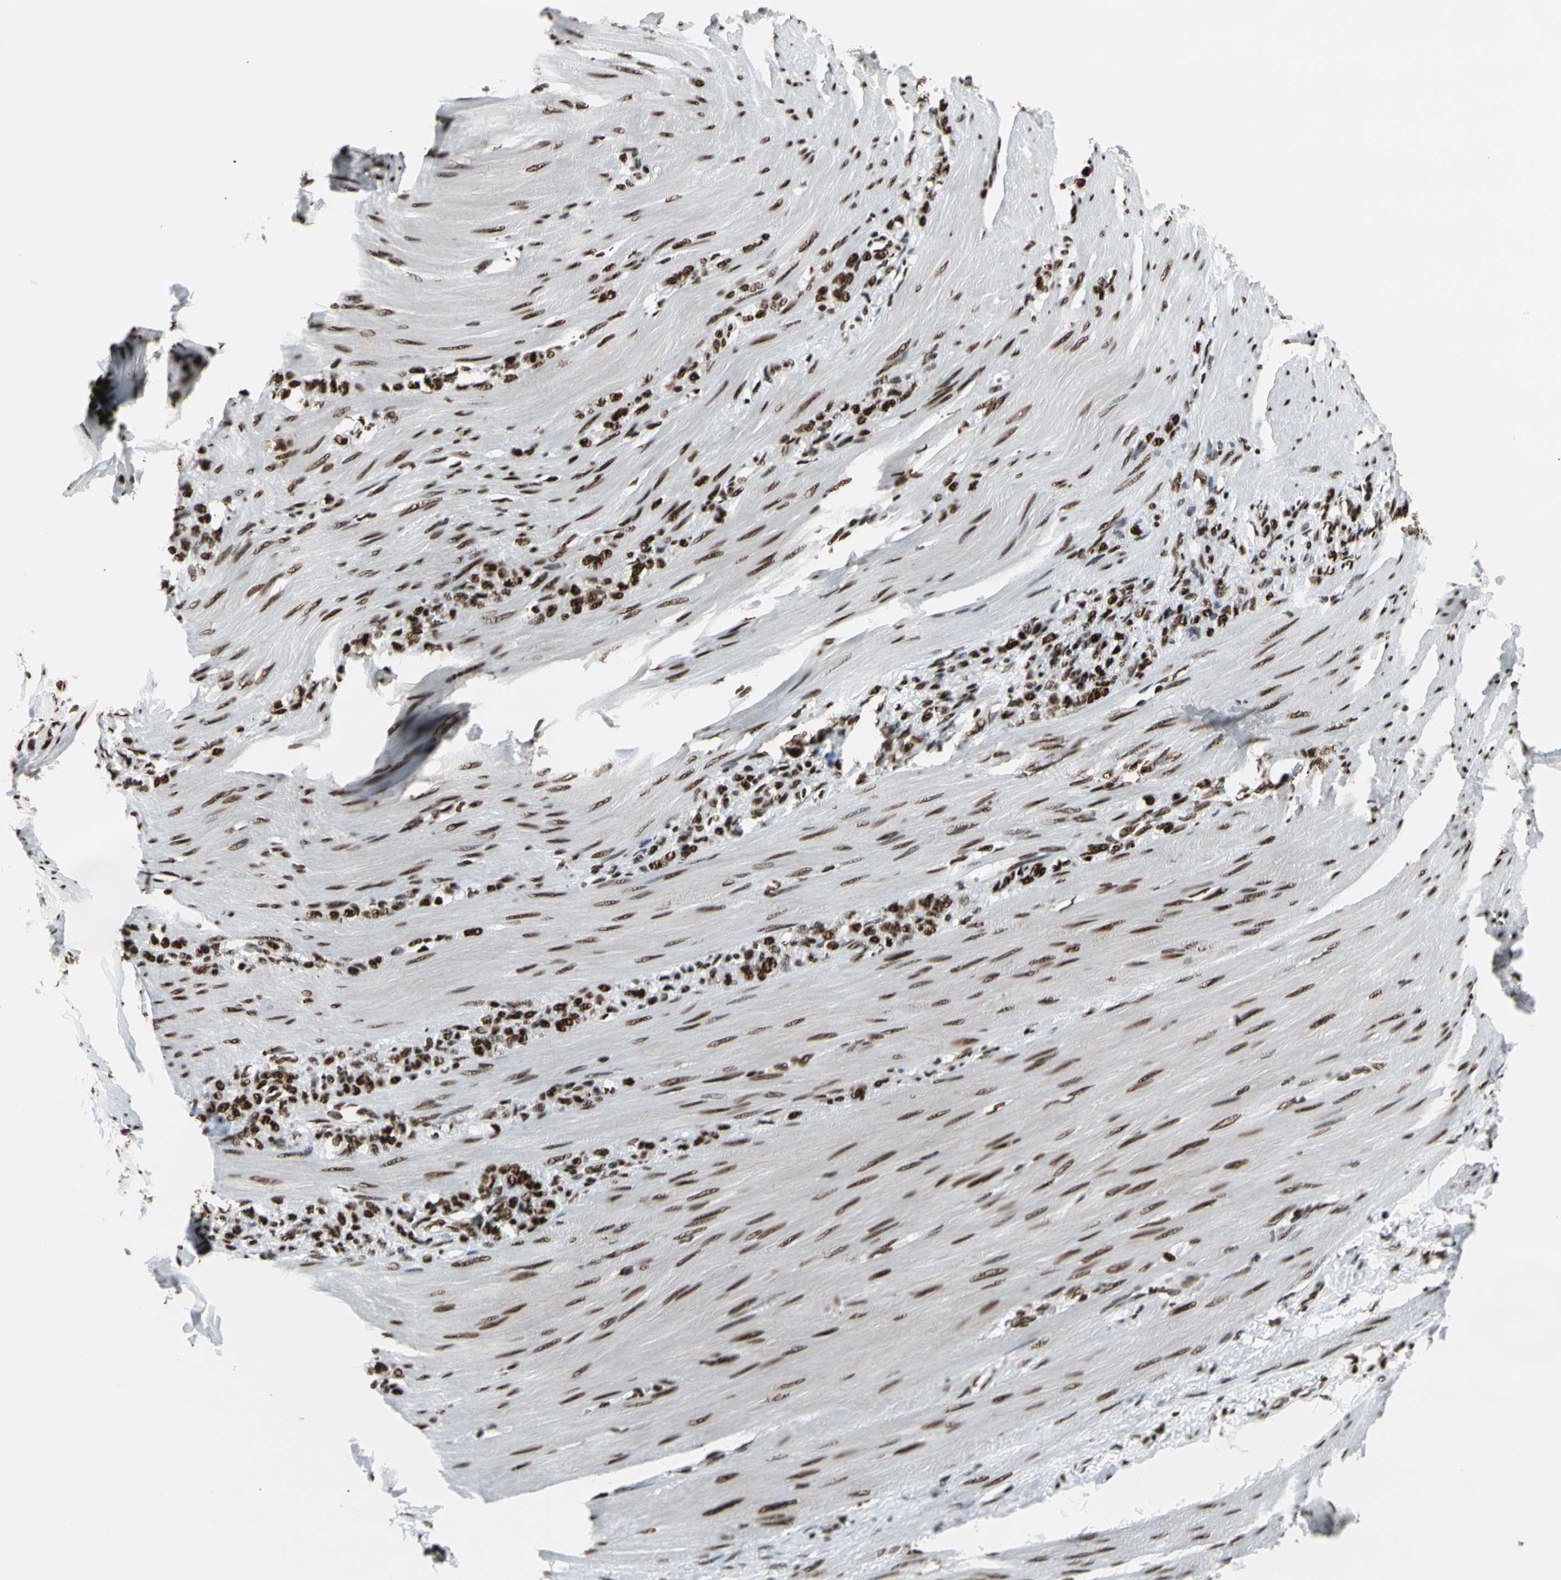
{"staining": {"intensity": "strong", "quantity": ">75%", "location": "nuclear"}, "tissue": "stomach cancer", "cell_type": "Tumor cells", "image_type": "cancer", "snomed": [{"axis": "morphology", "description": "Adenocarcinoma, NOS"}, {"axis": "topography", "description": "Stomach"}], "caption": "Protein staining shows strong nuclear expression in approximately >75% of tumor cells in stomach adenocarcinoma.", "gene": "CCAR1", "patient": {"sex": "male", "age": 82}}